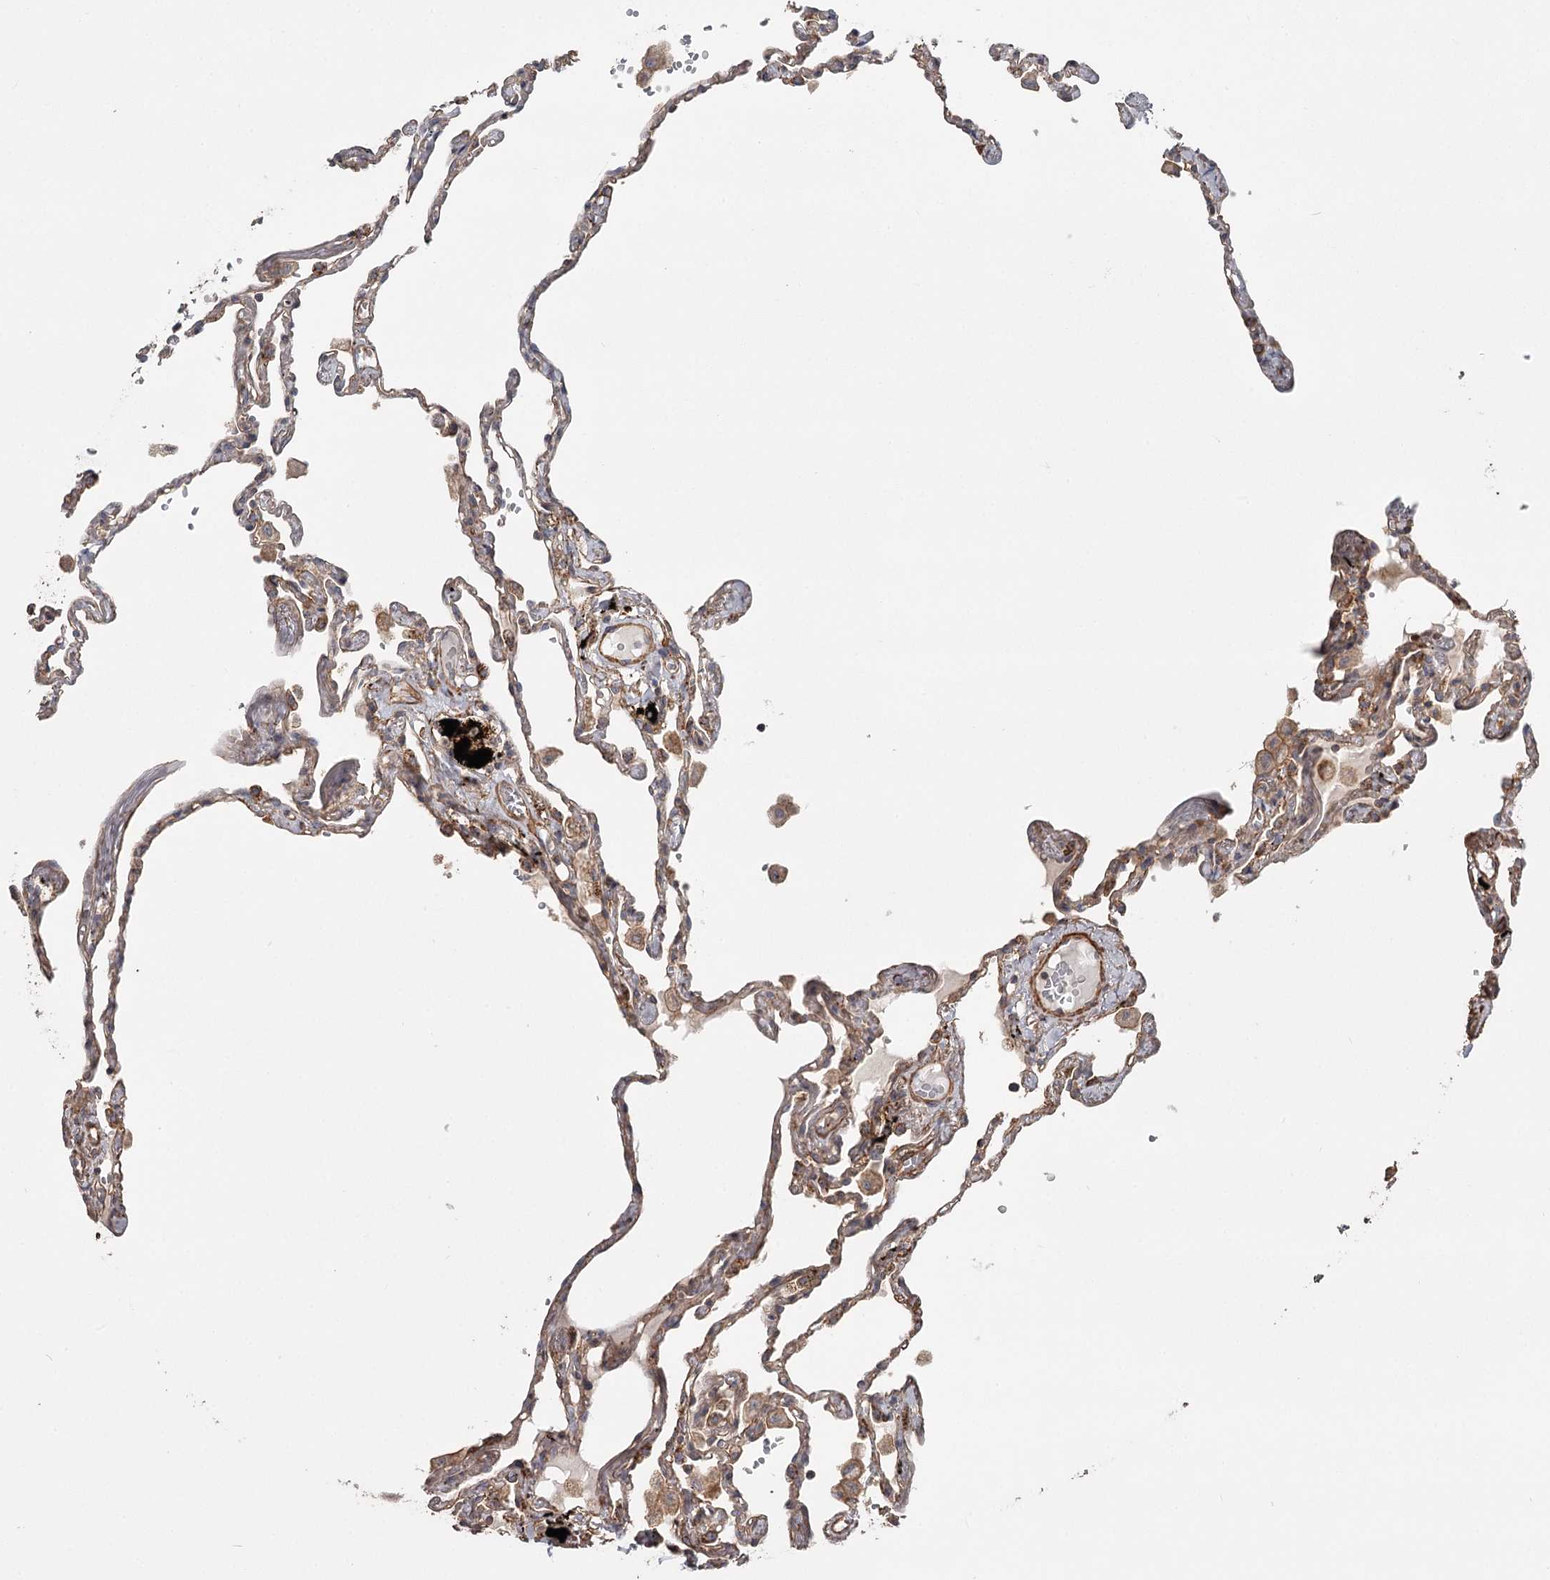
{"staining": {"intensity": "moderate", "quantity": ">75%", "location": "cytoplasmic/membranous"}, "tissue": "lung", "cell_type": "Alveolar cells", "image_type": "normal", "snomed": [{"axis": "morphology", "description": "Normal tissue, NOS"}, {"axis": "topography", "description": "Lung"}], "caption": "Immunohistochemical staining of normal human lung demonstrates moderate cytoplasmic/membranous protein positivity in about >75% of alveolar cells. Nuclei are stained in blue.", "gene": "DHRS9", "patient": {"sex": "female", "age": 67}}